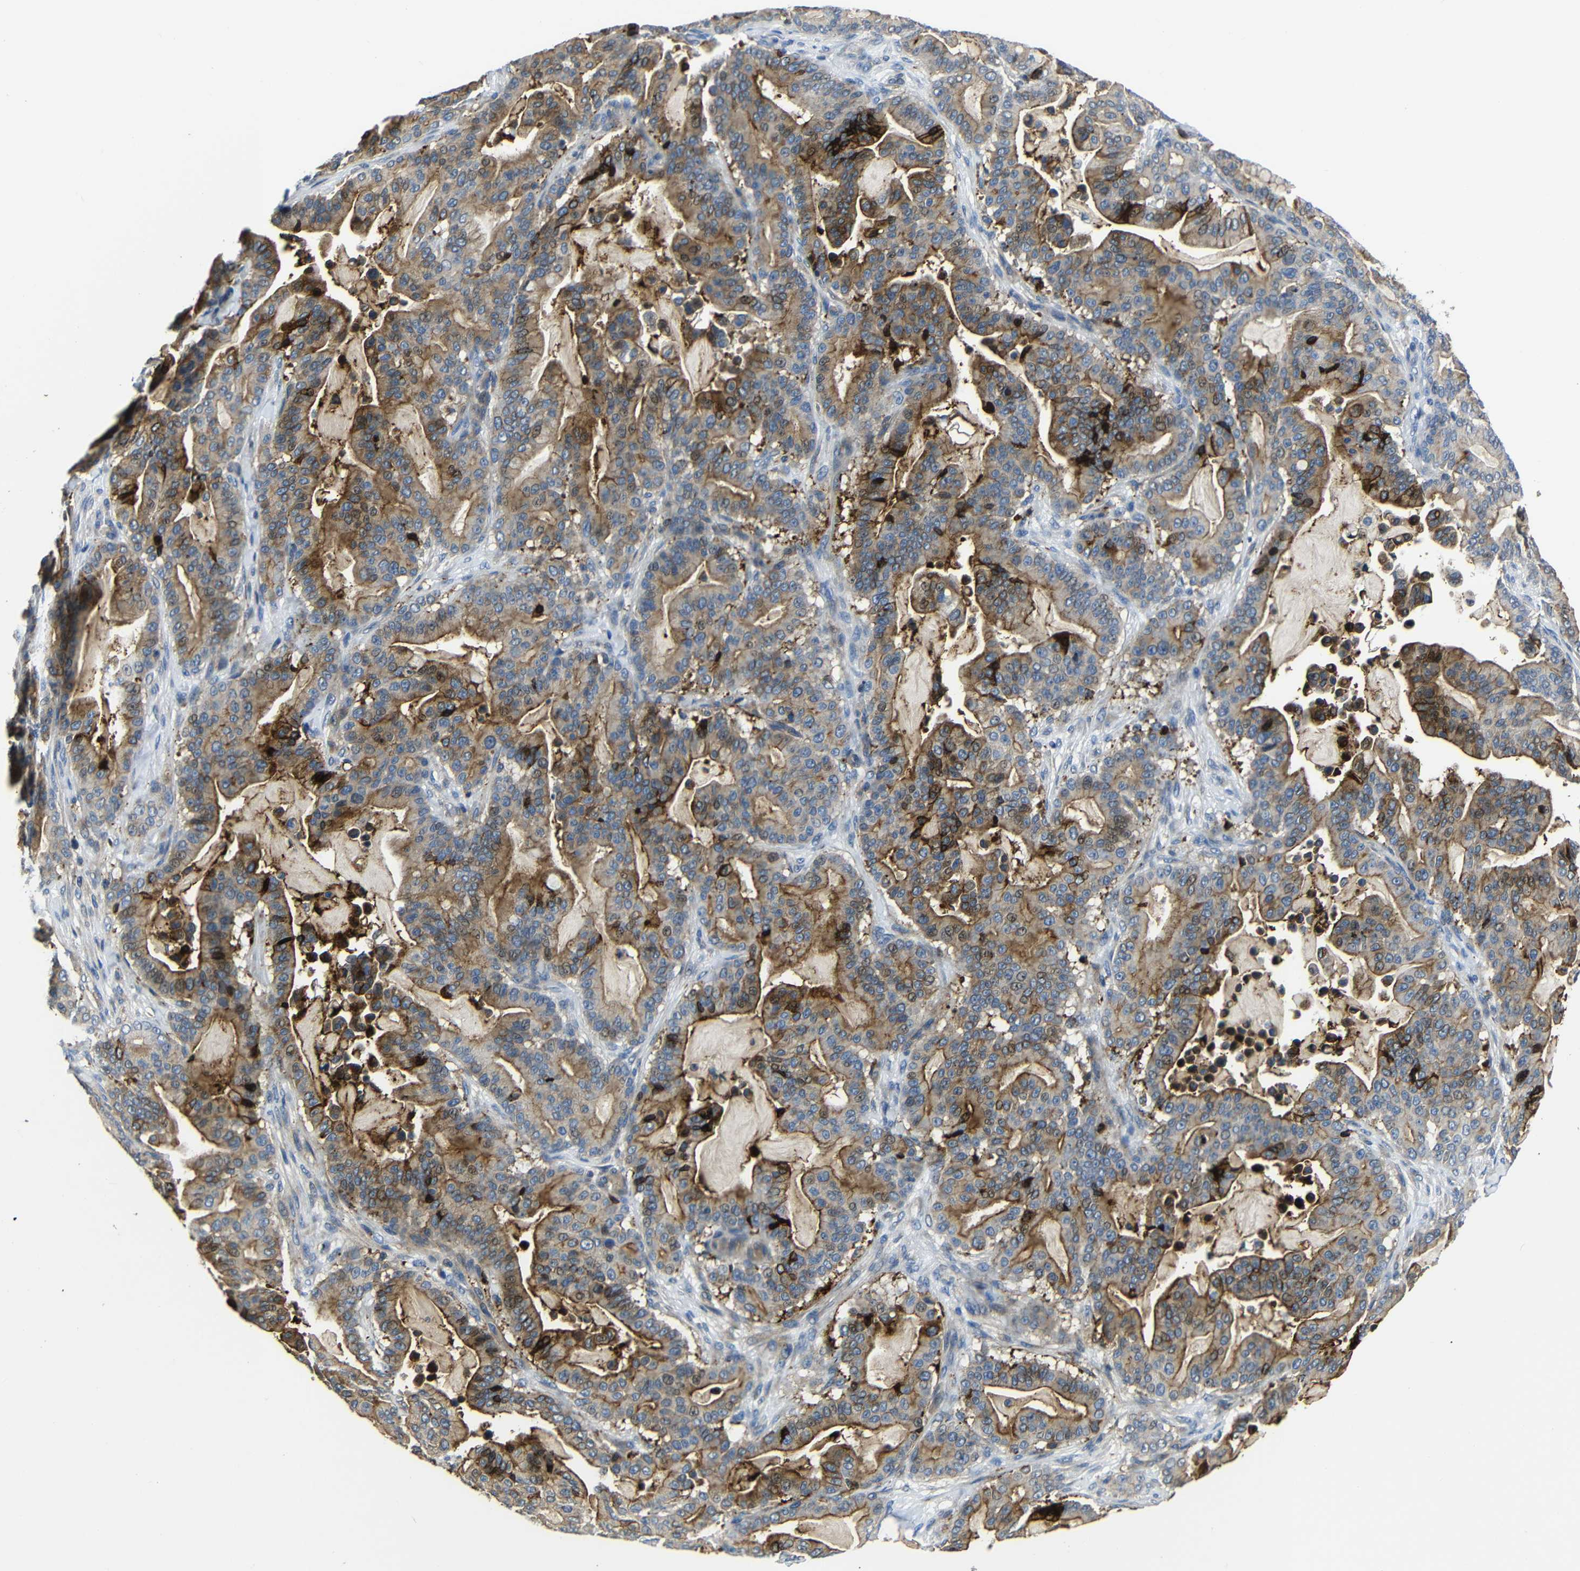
{"staining": {"intensity": "moderate", "quantity": ">75%", "location": "cytoplasmic/membranous"}, "tissue": "pancreatic cancer", "cell_type": "Tumor cells", "image_type": "cancer", "snomed": [{"axis": "morphology", "description": "Adenocarcinoma, NOS"}, {"axis": "topography", "description": "Pancreas"}], "caption": "Moderate cytoplasmic/membranous positivity for a protein is appreciated in about >75% of tumor cells of adenocarcinoma (pancreatic) using immunohistochemistry.", "gene": "AFDN", "patient": {"sex": "male", "age": 63}}